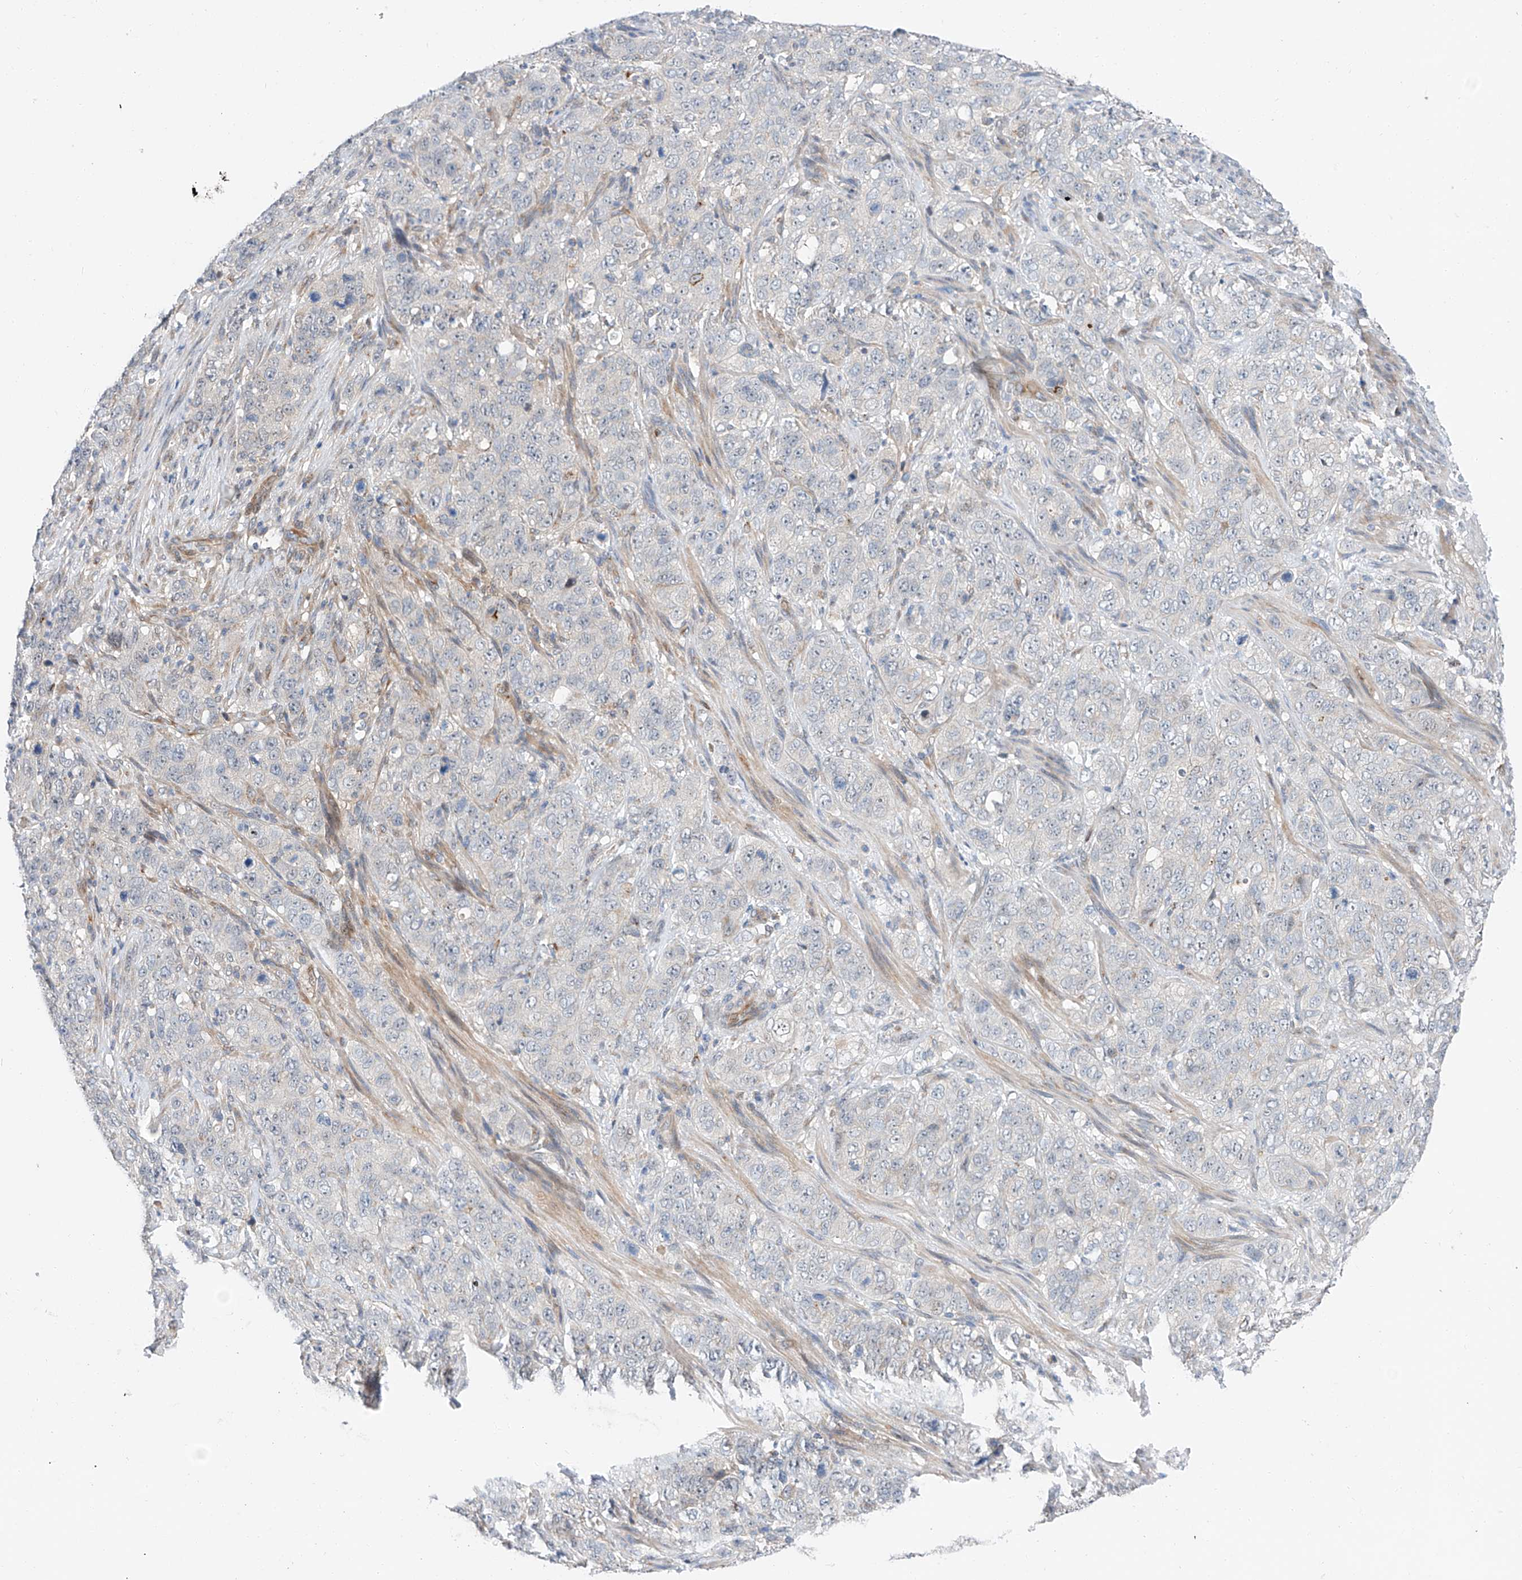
{"staining": {"intensity": "negative", "quantity": "none", "location": "none"}, "tissue": "stomach cancer", "cell_type": "Tumor cells", "image_type": "cancer", "snomed": [{"axis": "morphology", "description": "Adenocarcinoma, NOS"}, {"axis": "topography", "description": "Stomach"}], "caption": "Immunohistochemical staining of human stomach cancer (adenocarcinoma) shows no significant expression in tumor cells.", "gene": "CLDND1", "patient": {"sex": "male", "age": 48}}